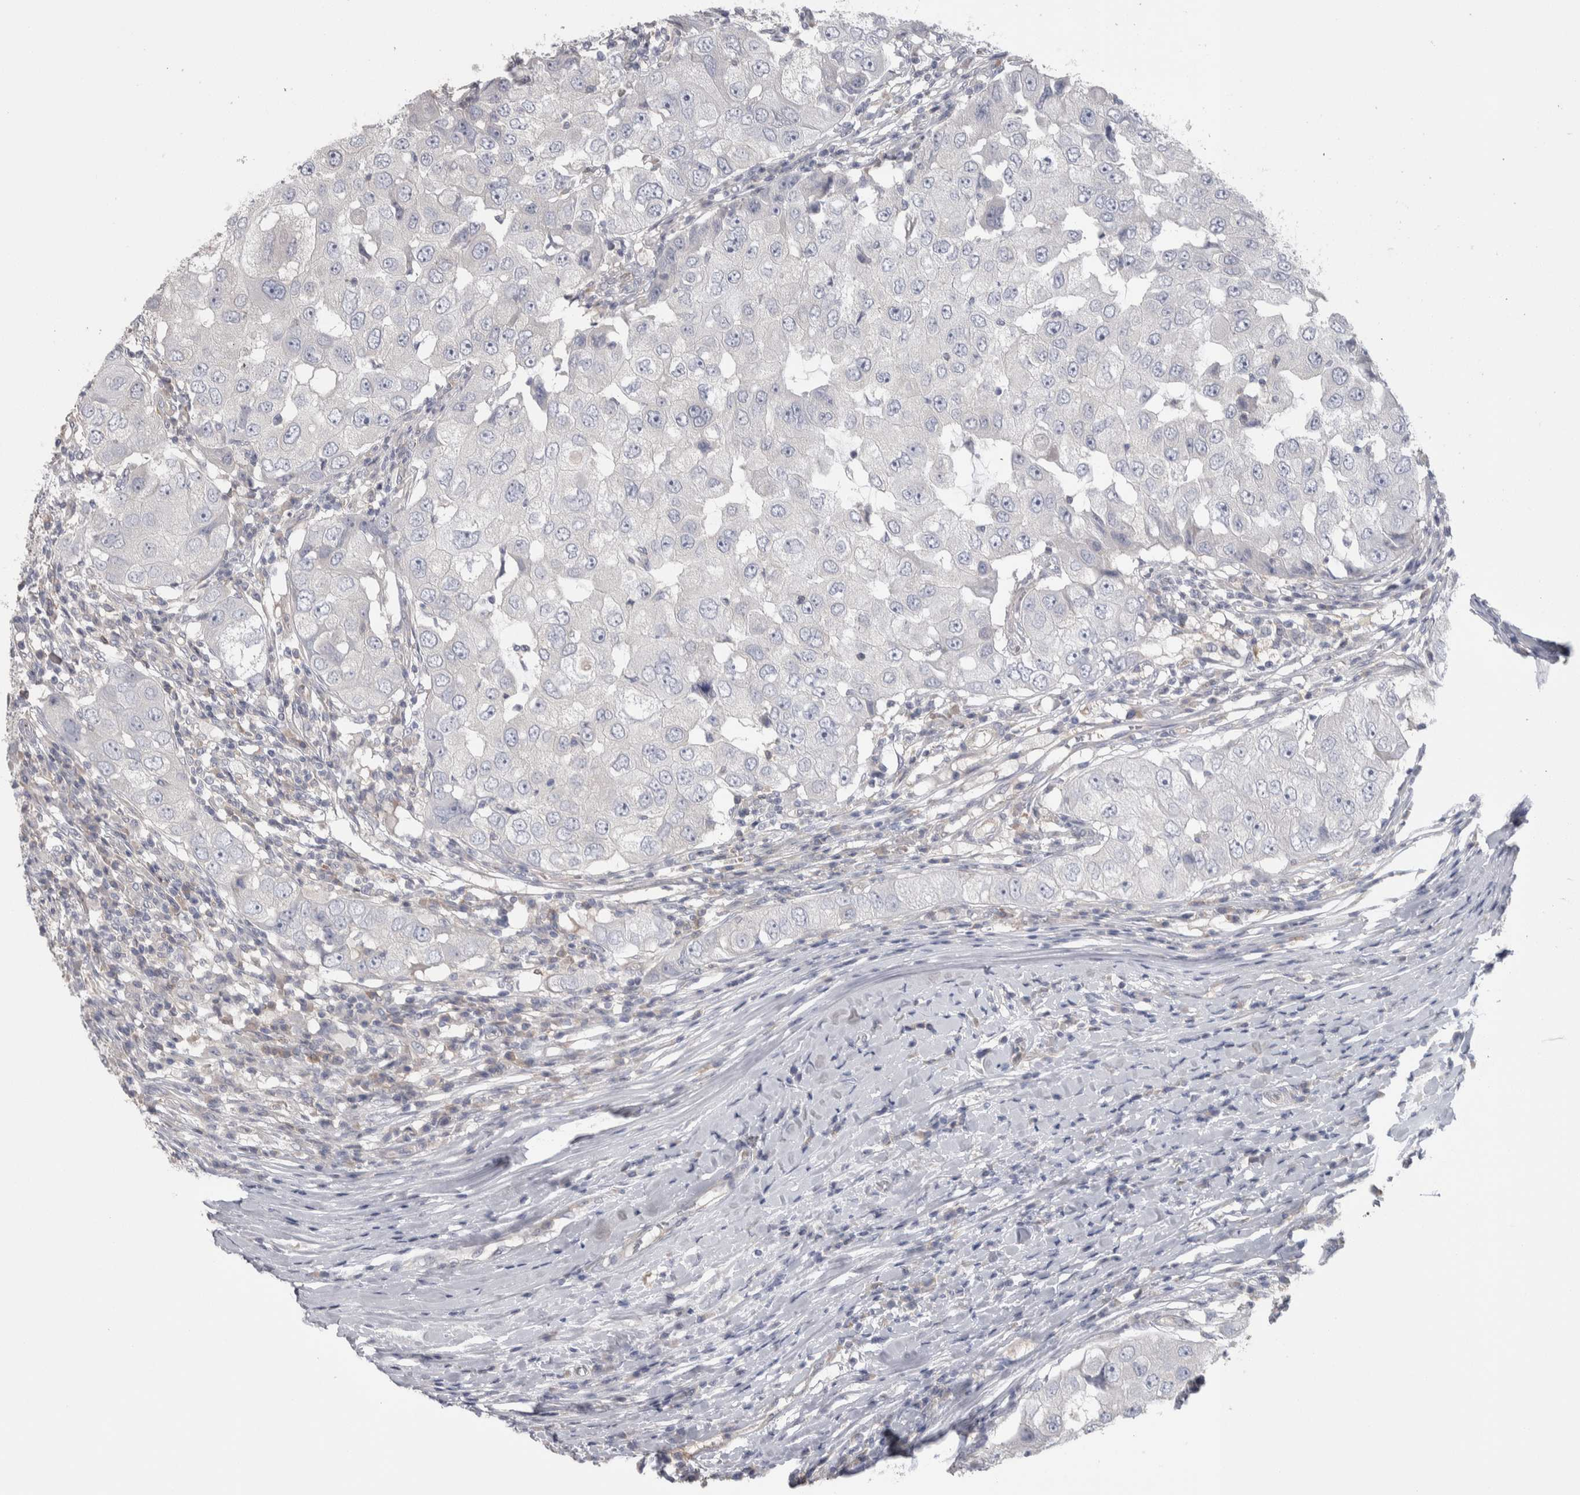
{"staining": {"intensity": "negative", "quantity": "none", "location": "none"}, "tissue": "breast cancer", "cell_type": "Tumor cells", "image_type": "cancer", "snomed": [{"axis": "morphology", "description": "Duct carcinoma"}, {"axis": "topography", "description": "Breast"}], "caption": "Infiltrating ductal carcinoma (breast) was stained to show a protein in brown. There is no significant staining in tumor cells.", "gene": "GPHN", "patient": {"sex": "female", "age": 27}}